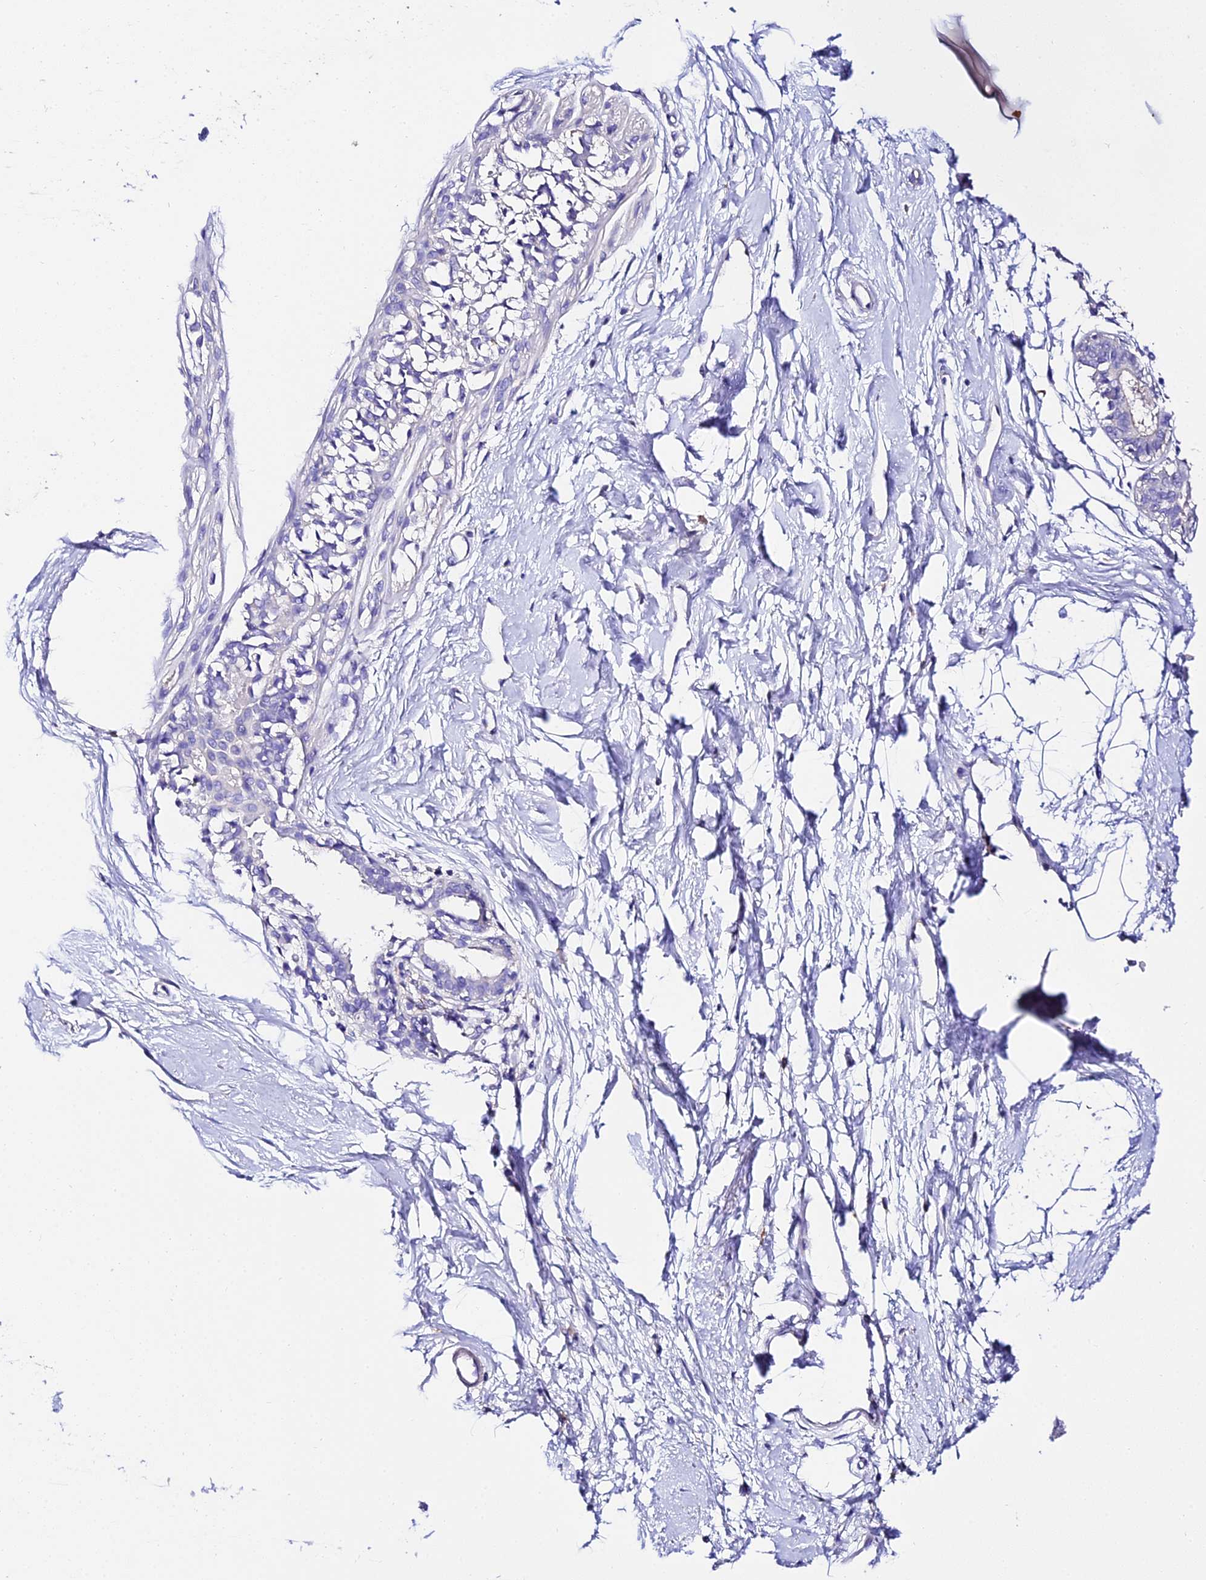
{"staining": {"intensity": "negative", "quantity": "none", "location": "none"}, "tissue": "breast", "cell_type": "Adipocytes", "image_type": "normal", "snomed": [{"axis": "morphology", "description": "Normal tissue, NOS"}, {"axis": "topography", "description": "Breast"}], "caption": "DAB (3,3'-diaminobenzidine) immunohistochemical staining of unremarkable human breast demonstrates no significant expression in adipocytes. The staining was performed using DAB to visualize the protein expression in brown, while the nuclei were stained in blue with hematoxylin (Magnification: 20x).", "gene": "TMEM117", "patient": {"sex": "female", "age": 45}}